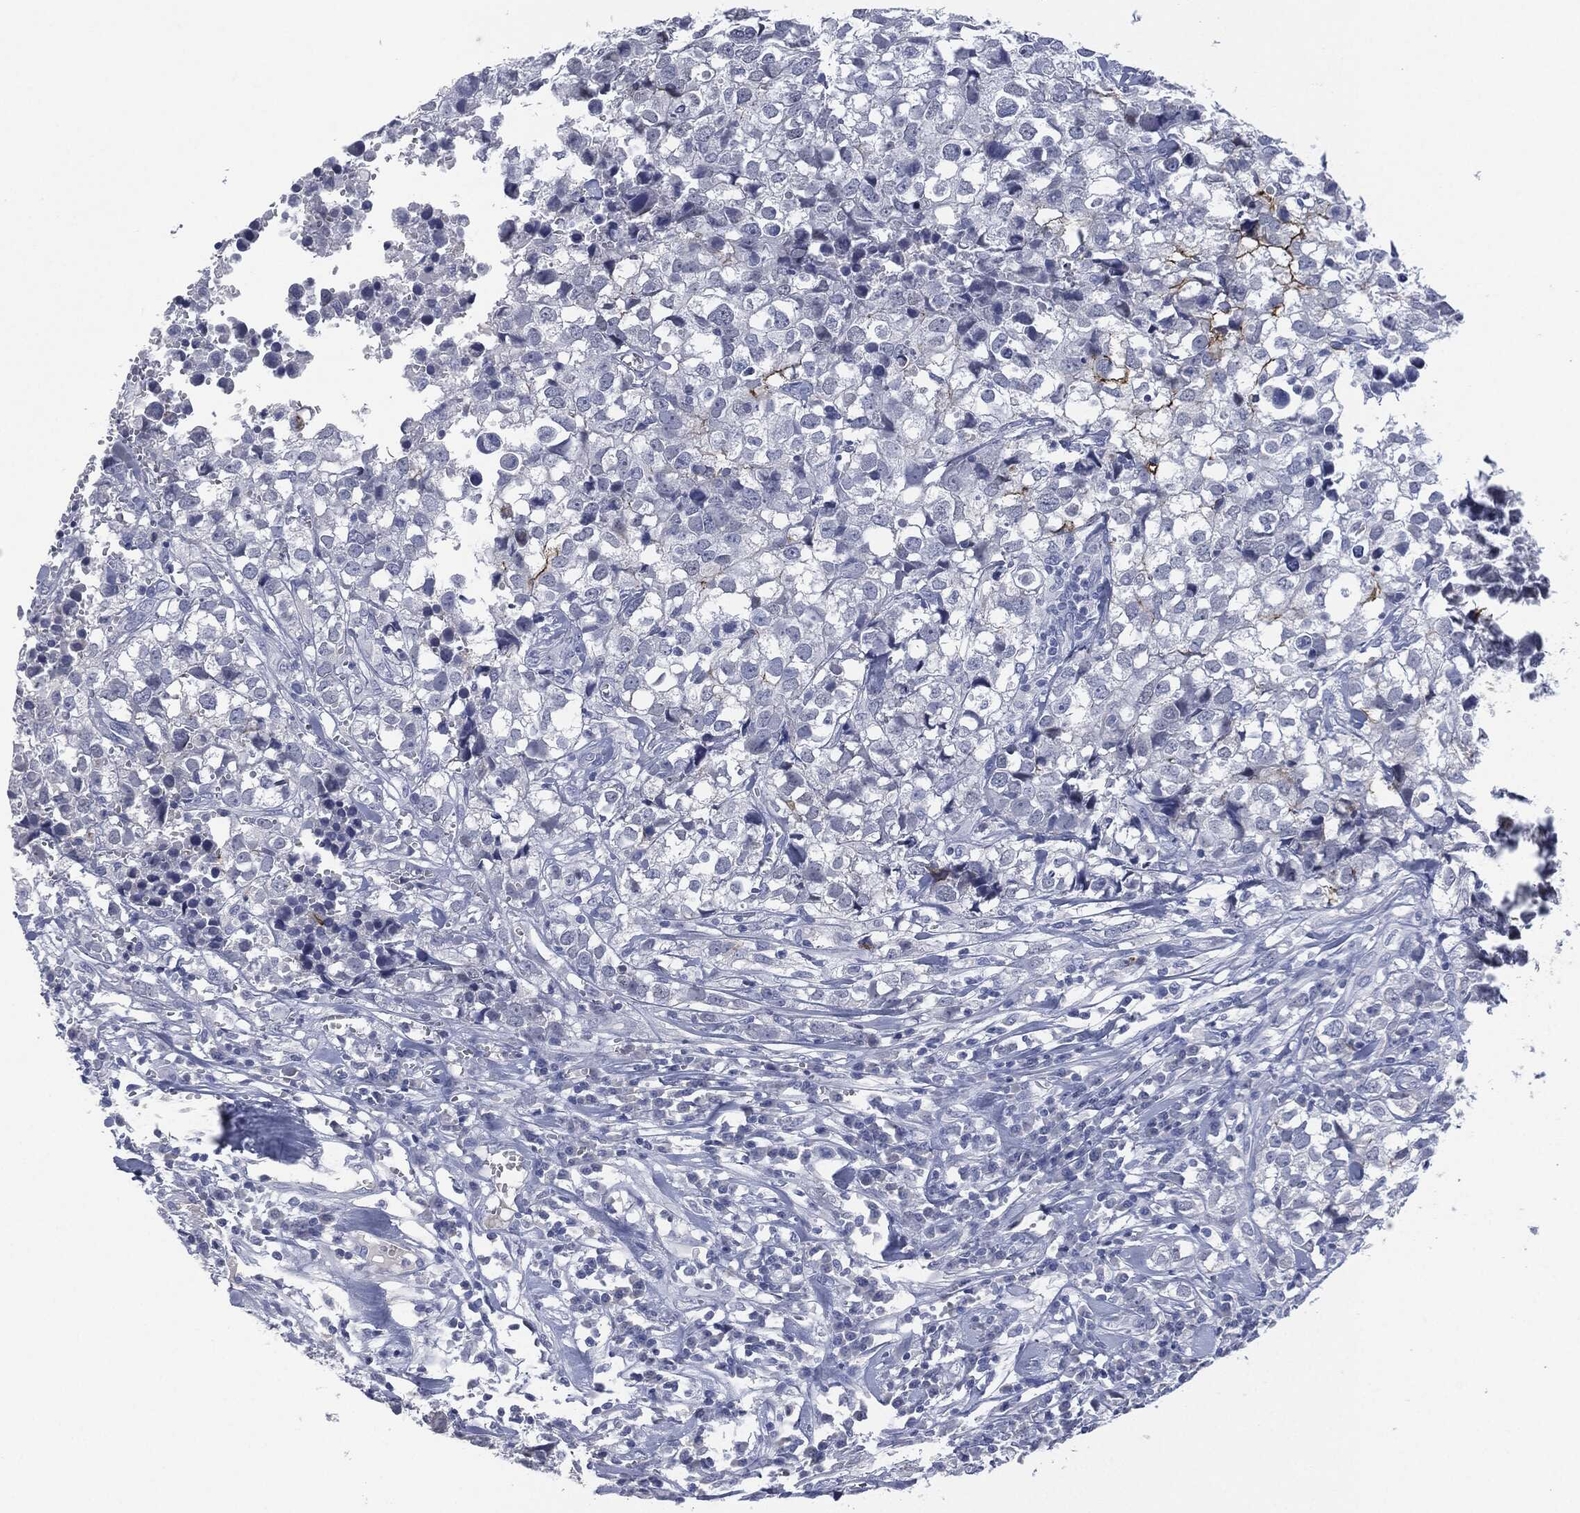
{"staining": {"intensity": "negative", "quantity": "none", "location": "none"}, "tissue": "breast cancer", "cell_type": "Tumor cells", "image_type": "cancer", "snomed": [{"axis": "morphology", "description": "Duct carcinoma"}, {"axis": "topography", "description": "Breast"}], "caption": "The image exhibits no significant expression in tumor cells of breast infiltrating ductal carcinoma. The staining was performed using DAB to visualize the protein expression in brown, while the nuclei were stained in blue with hematoxylin (Magnification: 20x).", "gene": "MUC16", "patient": {"sex": "female", "age": 30}}